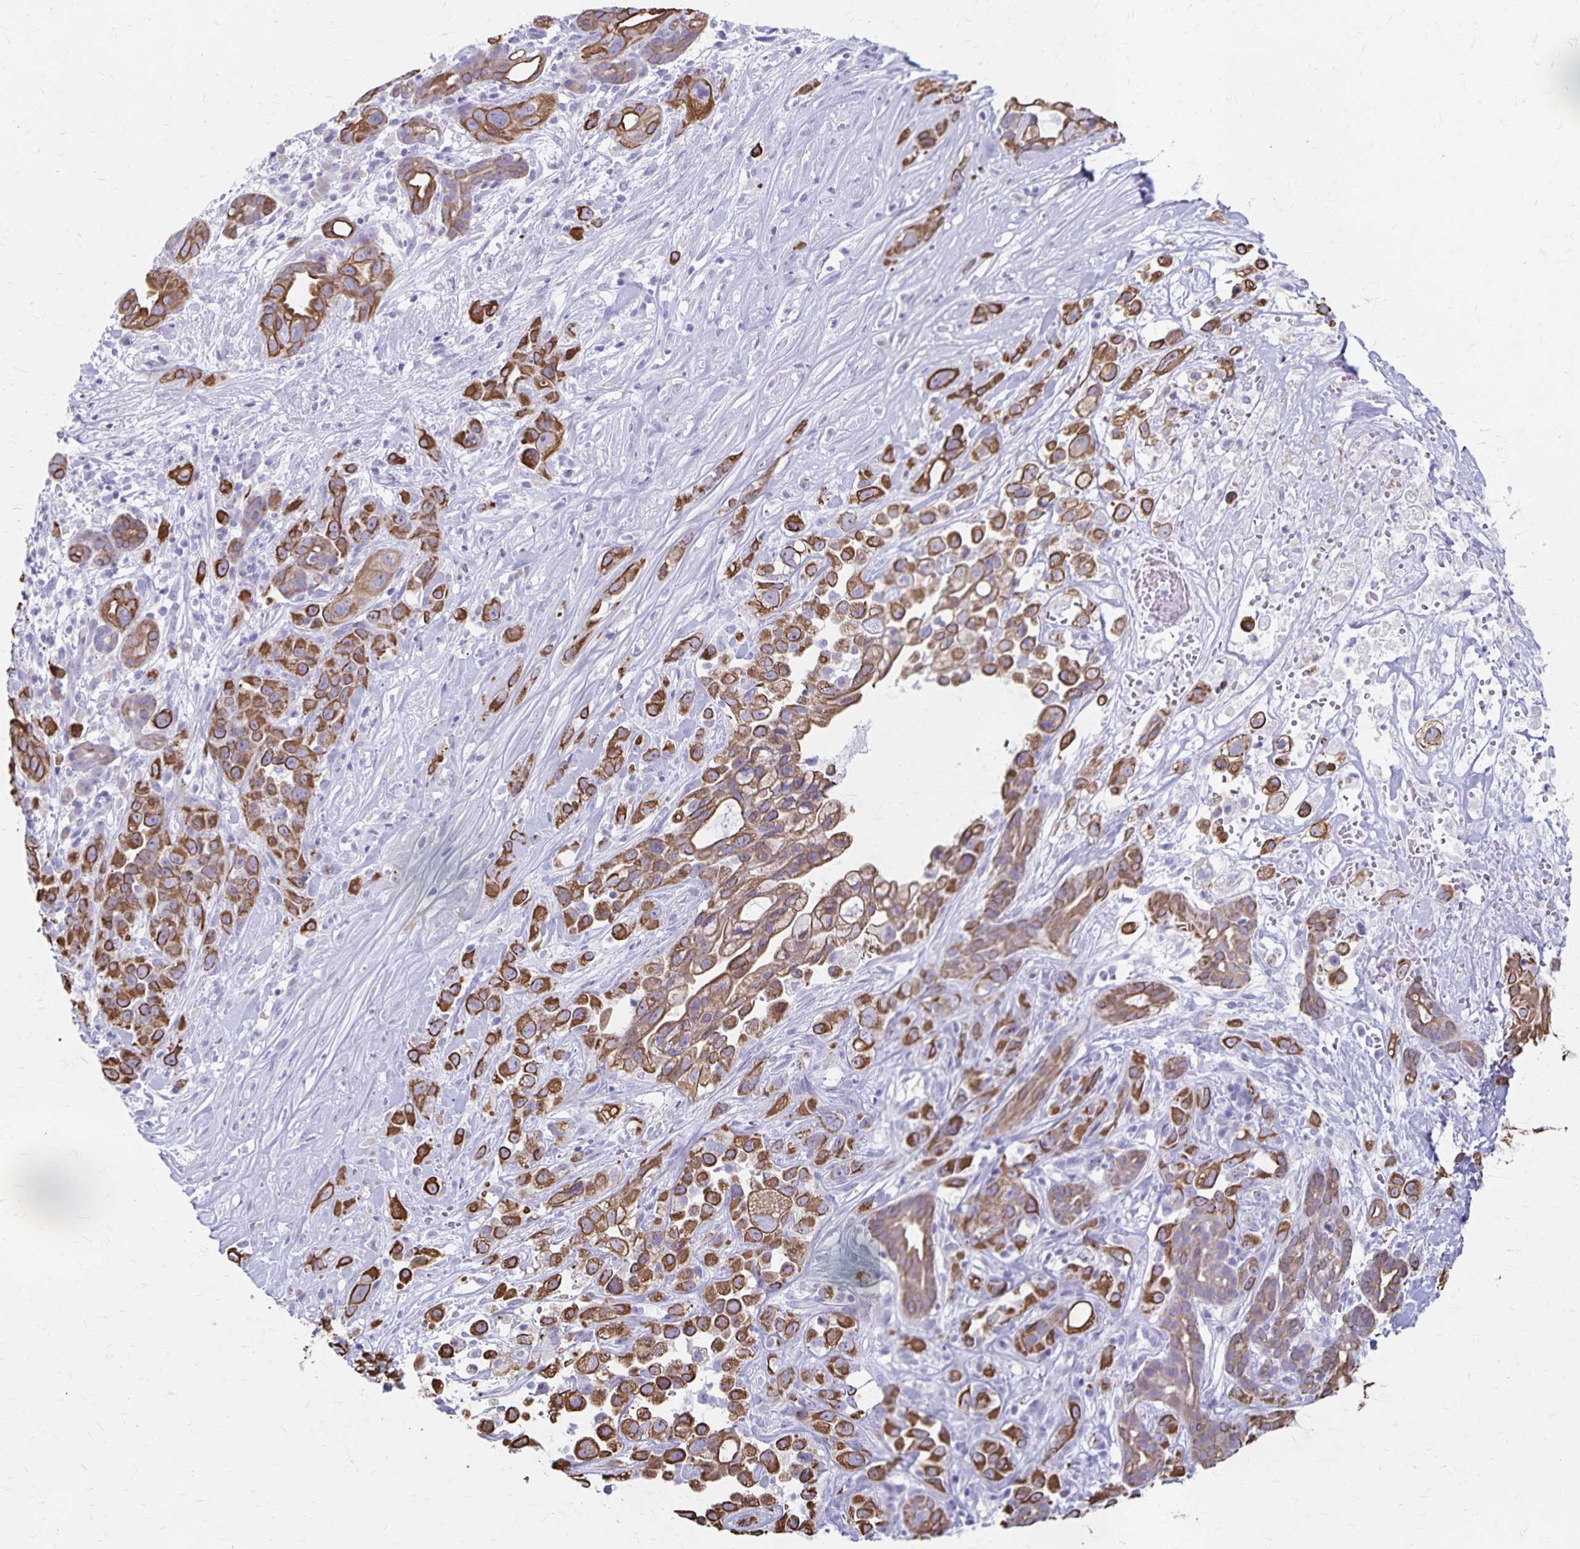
{"staining": {"intensity": "strong", "quantity": ">75%", "location": "cytoplasmic/membranous"}, "tissue": "pancreatic cancer", "cell_type": "Tumor cells", "image_type": "cancer", "snomed": [{"axis": "morphology", "description": "Adenocarcinoma, NOS"}, {"axis": "topography", "description": "Pancreas"}], "caption": "Strong cytoplasmic/membranous protein staining is appreciated in approximately >75% of tumor cells in pancreatic adenocarcinoma. The staining is performed using DAB (3,3'-diaminobenzidine) brown chromogen to label protein expression. The nuclei are counter-stained blue using hematoxylin.", "gene": "GPBAR1", "patient": {"sex": "male", "age": 44}}